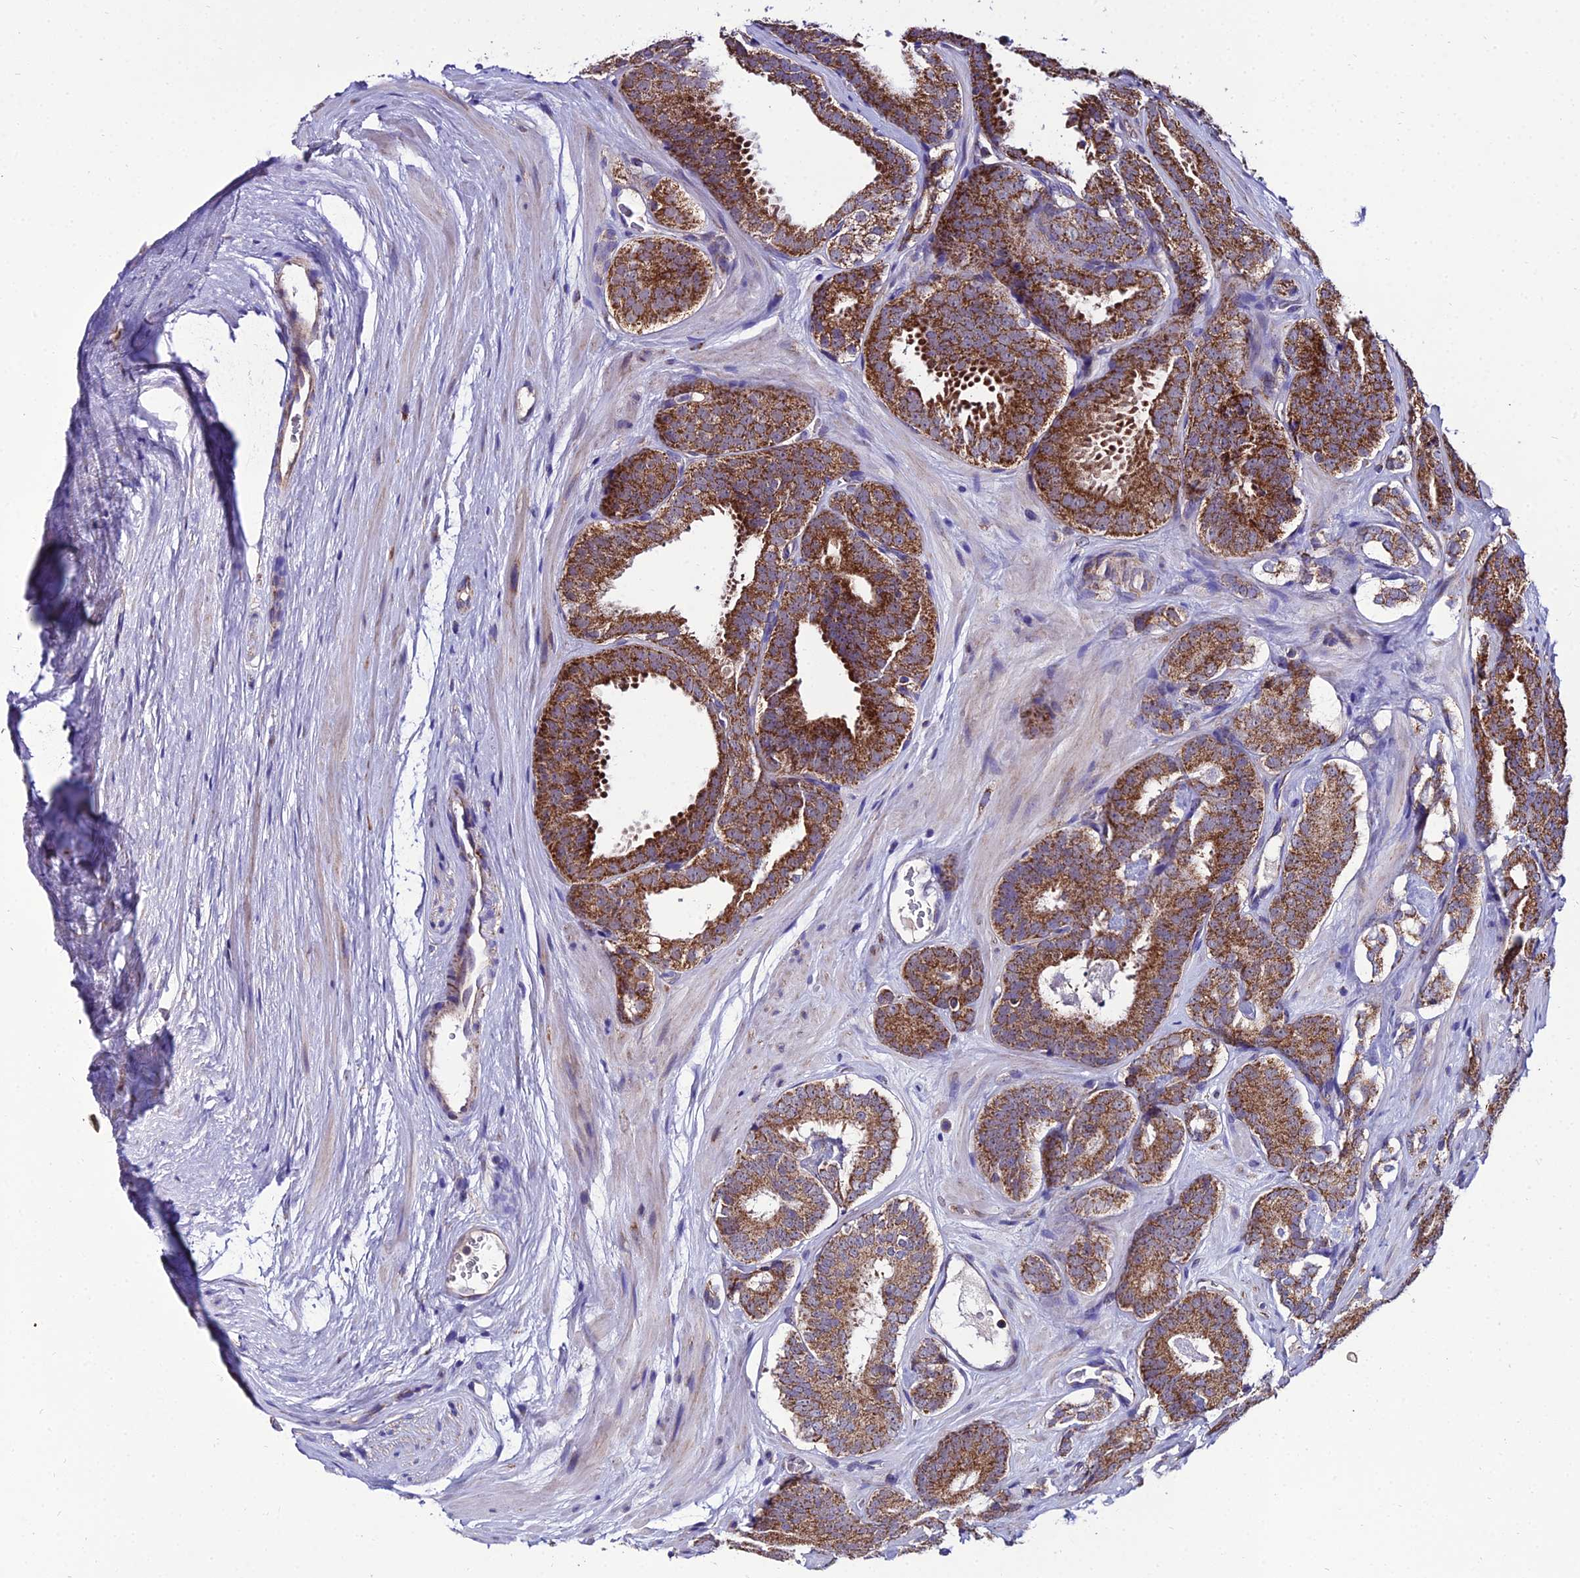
{"staining": {"intensity": "strong", "quantity": ">75%", "location": "cytoplasmic/membranous"}, "tissue": "prostate cancer", "cell_type": "Tumor cells", "image_type": "cancer", "snomed": [{"axis": "morphology", "description": "Adenocarcinoma, High grade"}, {"axis": "topography", "description": "Prostate"}], "caption": "This photomicrograph demonstrates immunohistochemistry staining of human high-grade adenocarcinoma (prostate), with high strong cytoplasmic/membranous expression in about >75% of tumor cells.", "gene": "PSMD2", "patient": {"sex": "male", "age": 63}}